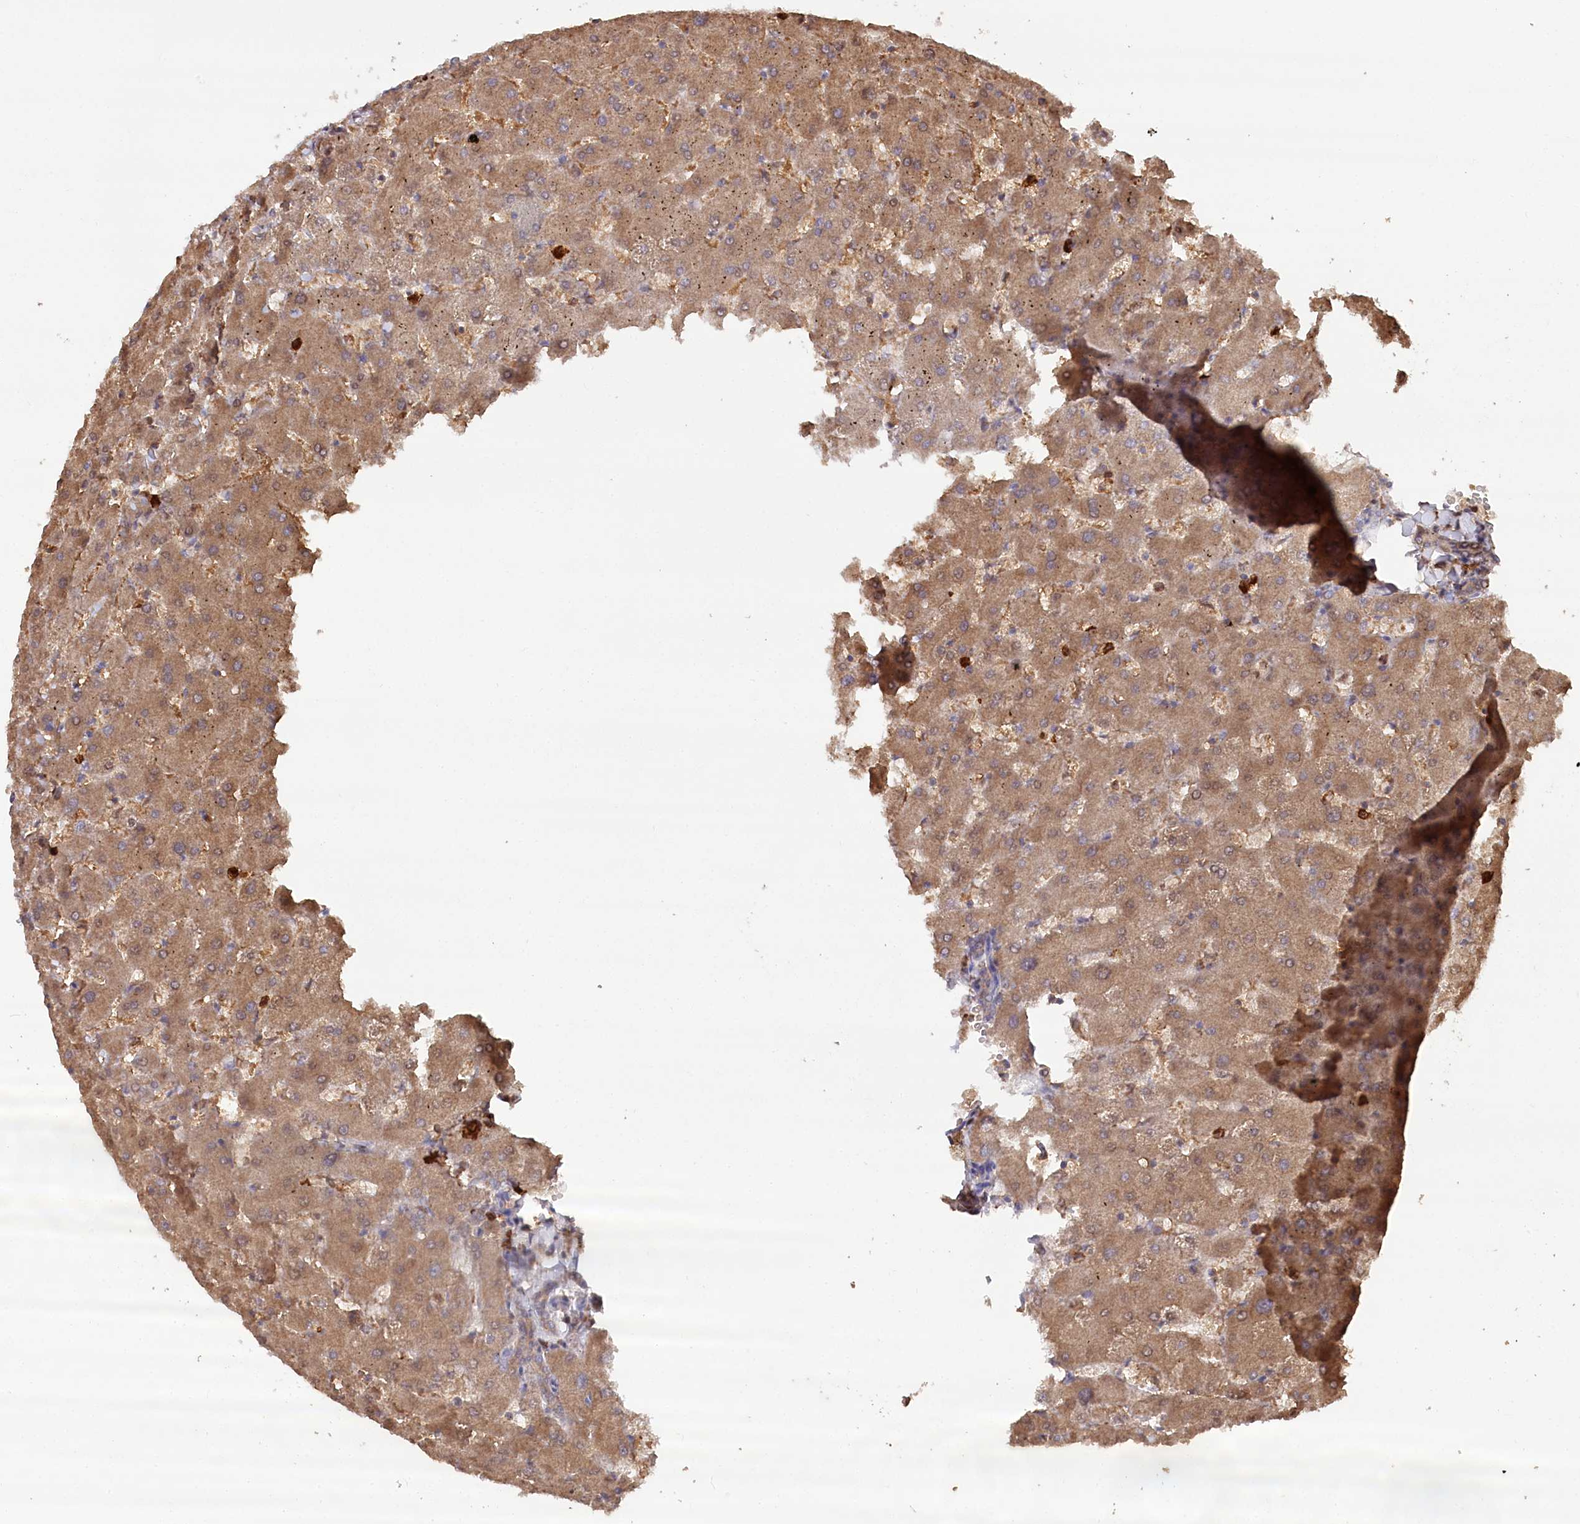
{"staining": {"intensity": "moderate", "quantity": ">75%", "location": "cytoplasmic/membranous"}, "tissue": "liver", "cell_type": "Cholangiocytes", "image_type": "normal", "snomed": [{"axis": "morphology", "description": "Normal tissue, NOS"}, {"axis": "topography", "description": "Liver"}], "caption": "Liver stained for a protein (brown) reveals moderate cytoplasmic/membranous positive staining in approximately >75% of cholangiocytes.", "gene": "LSG1", "patient": {"sex": "female", "age": 63}}